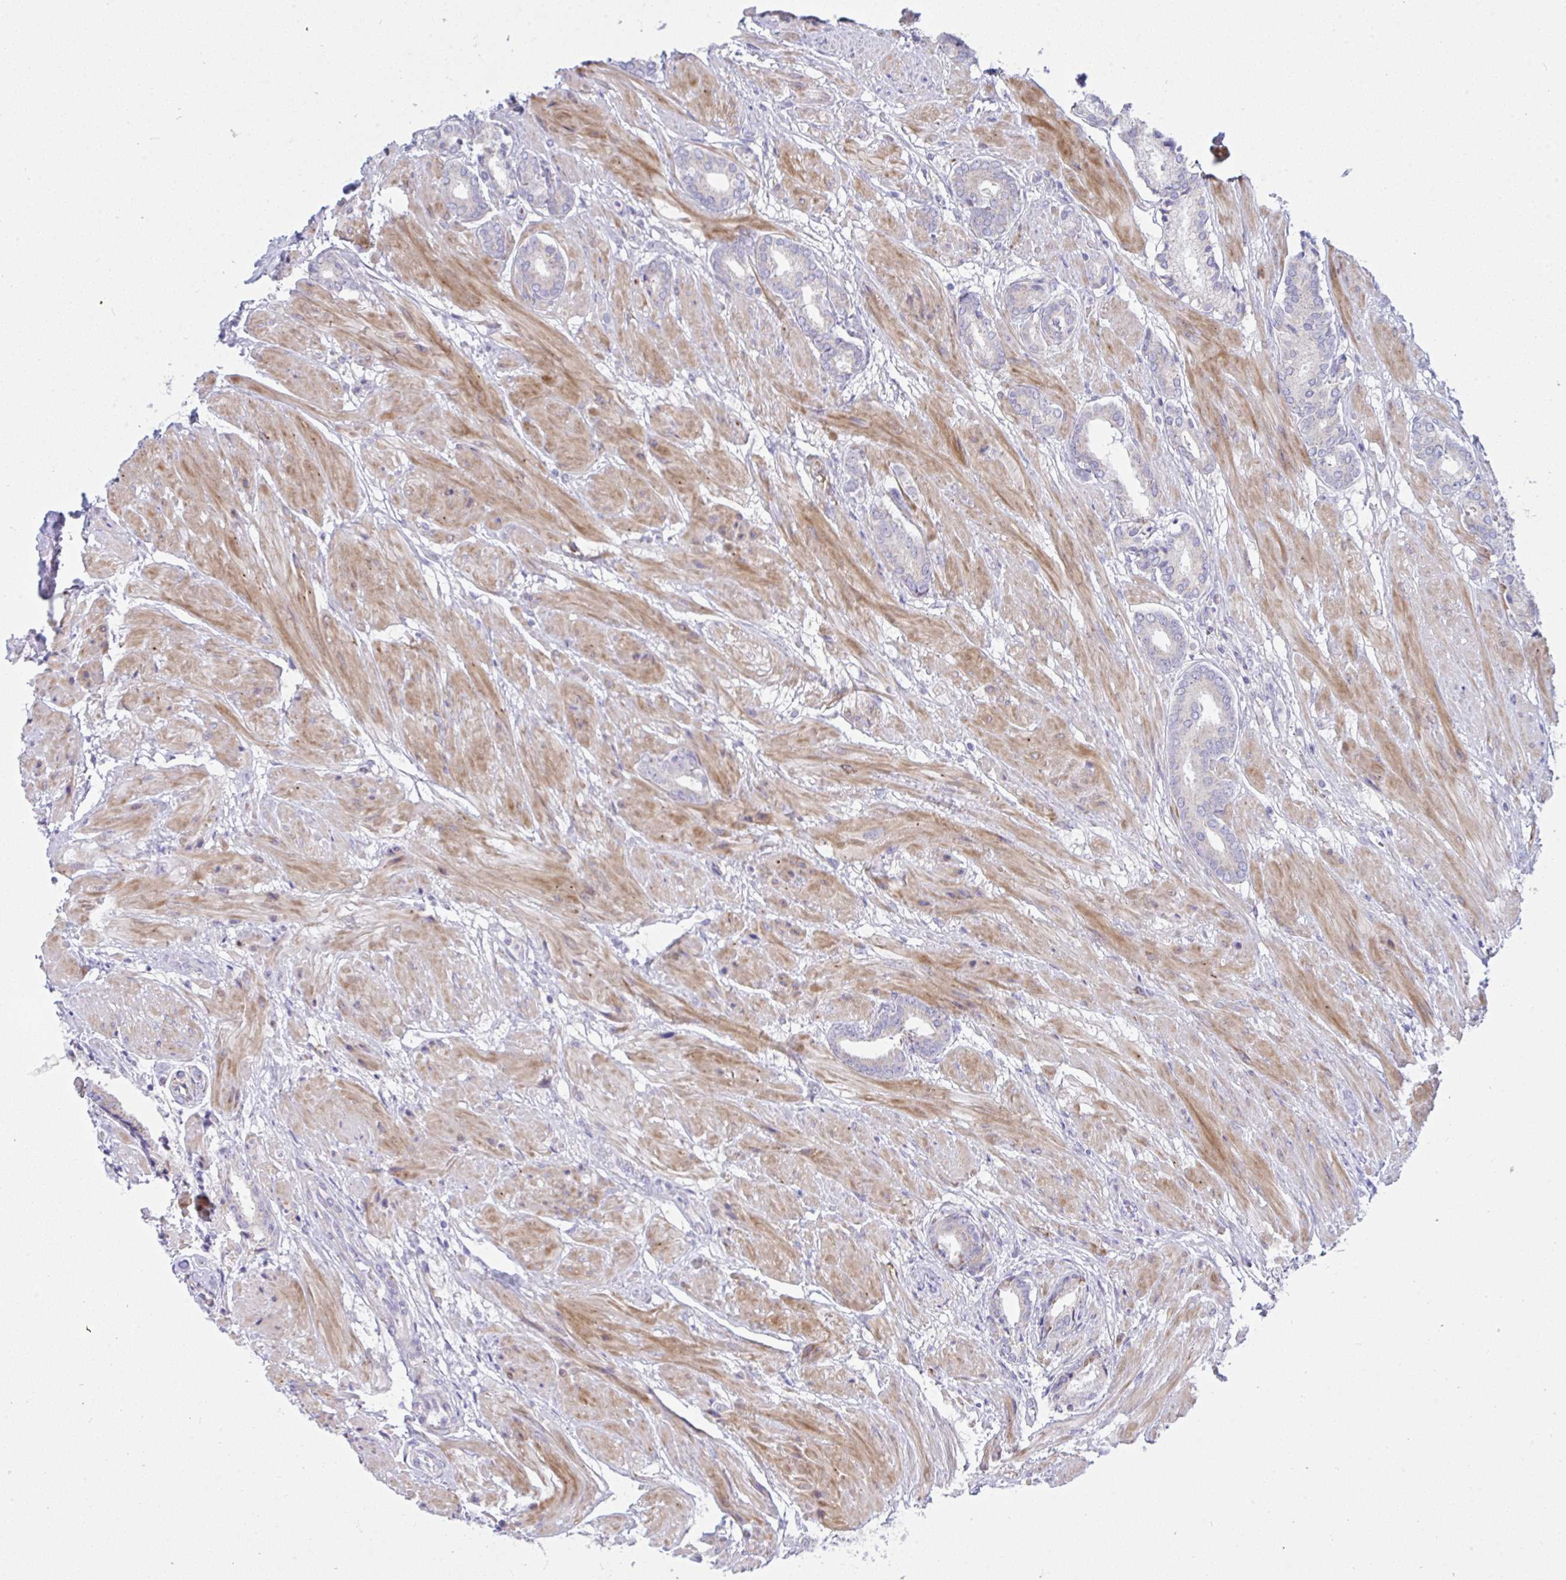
{"staining": {"intensity": "negative", "quantity": "none", "location": "none"}, "tissue": "prostate cancer", "cell_type": "Tumor cells", "image_type": "cancer", "snomed": [{"axis": "morphology", "description": "Adenocarcinoma, High grade"}, {"axis": "topography", "description": "Prostate"}], "caption": "A high-resolution histopathology image shows IHC staining of prostate cancer, which exhibits no significant staining in tumor cells. (DAB immunohistochemistry (IHC), high magnification).", "gene": "NTN1", "patient": {"sex": "male", "age": 56}}